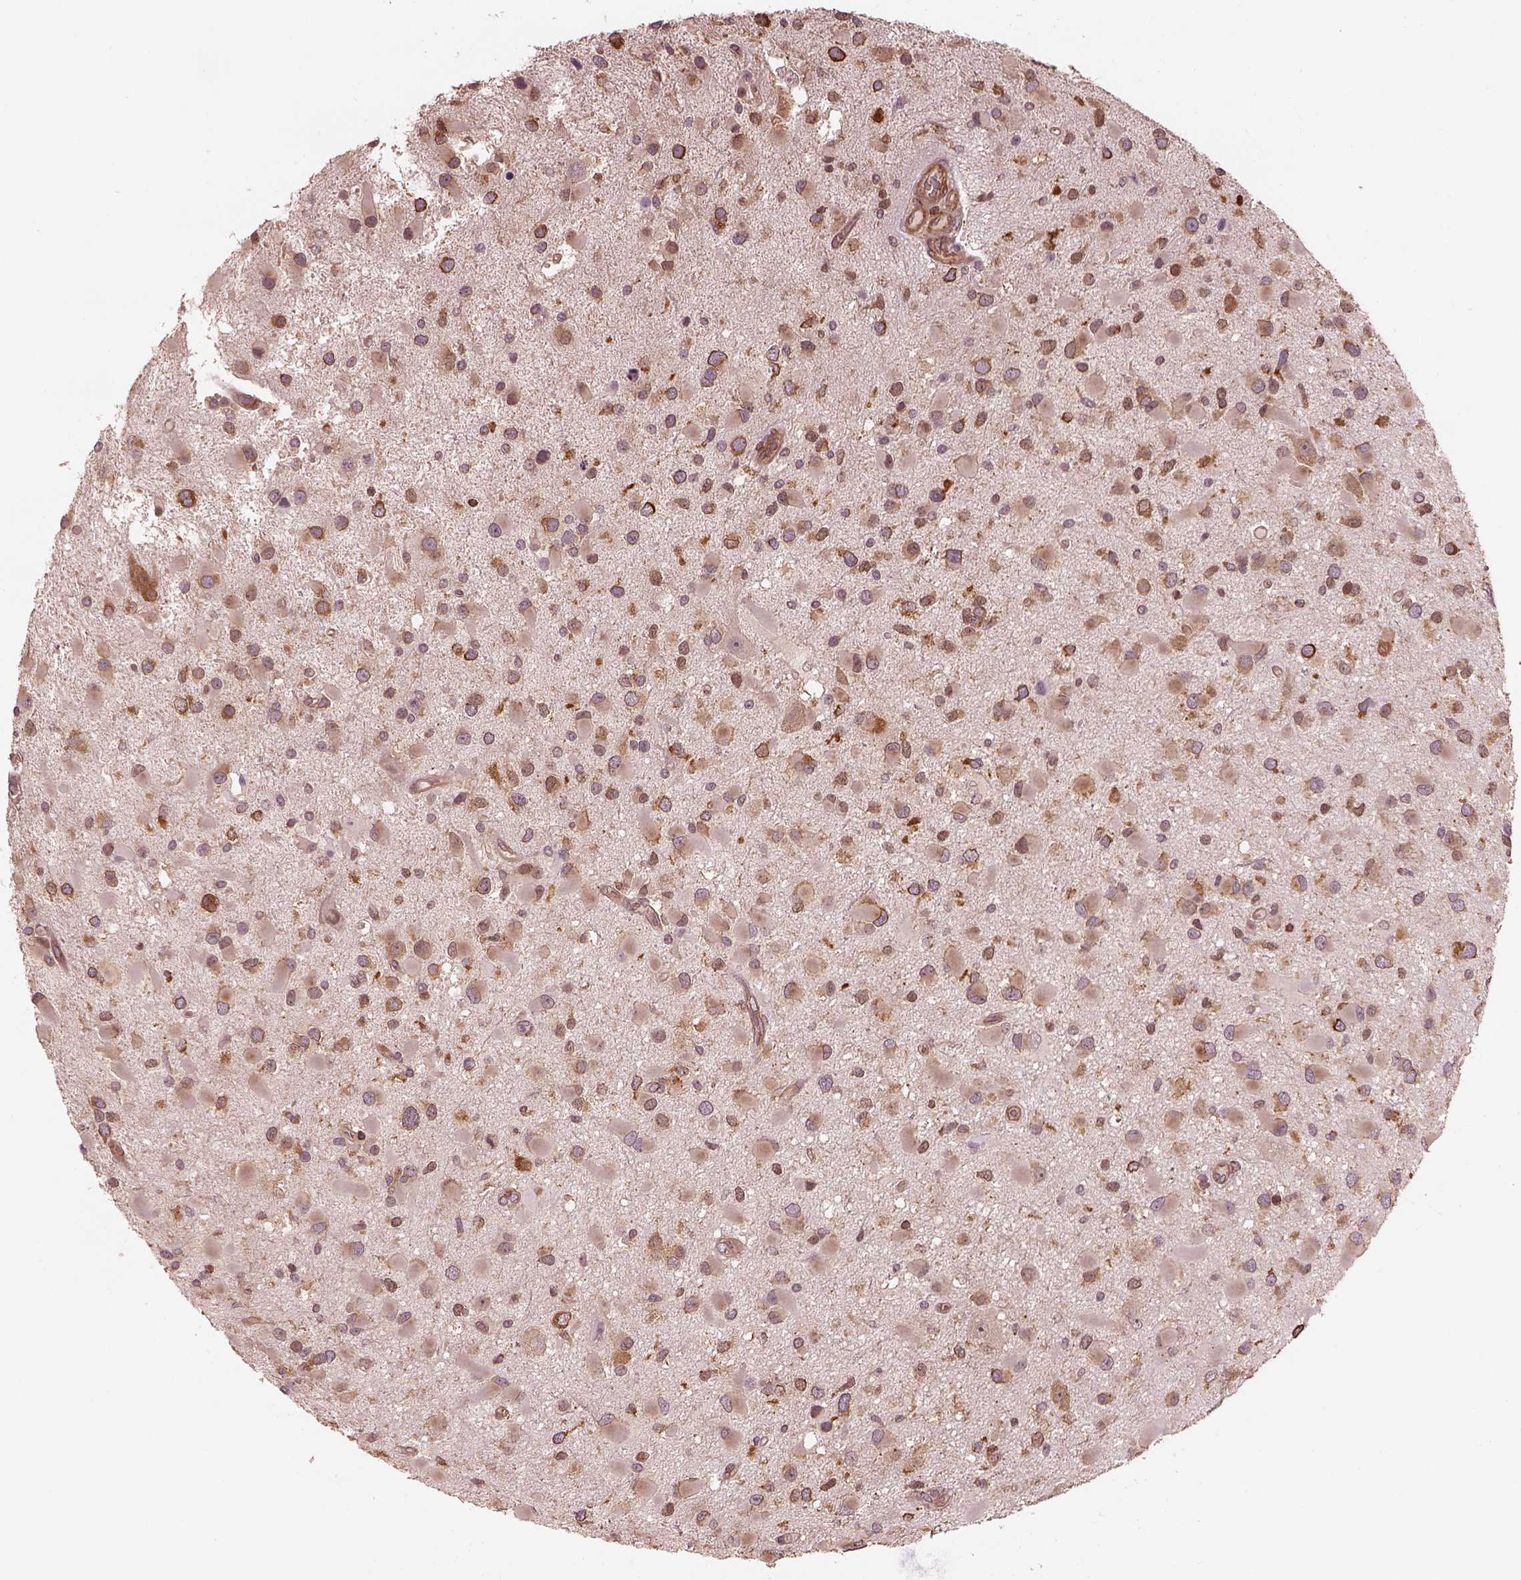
{"staining": {"intensity": "weak", "quantity": "25%-75%", "location": "cytoplasmic/membranous"}, "tissue": "glioma", "cell_type": "Tumor cells", "image_type": "cancer", "snomed": [{"axis": "morphology", "description": "Glioma, malignant, Low grade"}, {"axis": "topography", "description": "Brain"}], "caption": "This is an image of immunohistochemistry staining of glioma, which shows weak positivity in the cytoplasmic/membranous of tumor cells.", "gene": "LSM14A", "patient": {"sex": "female", "age": 32}}